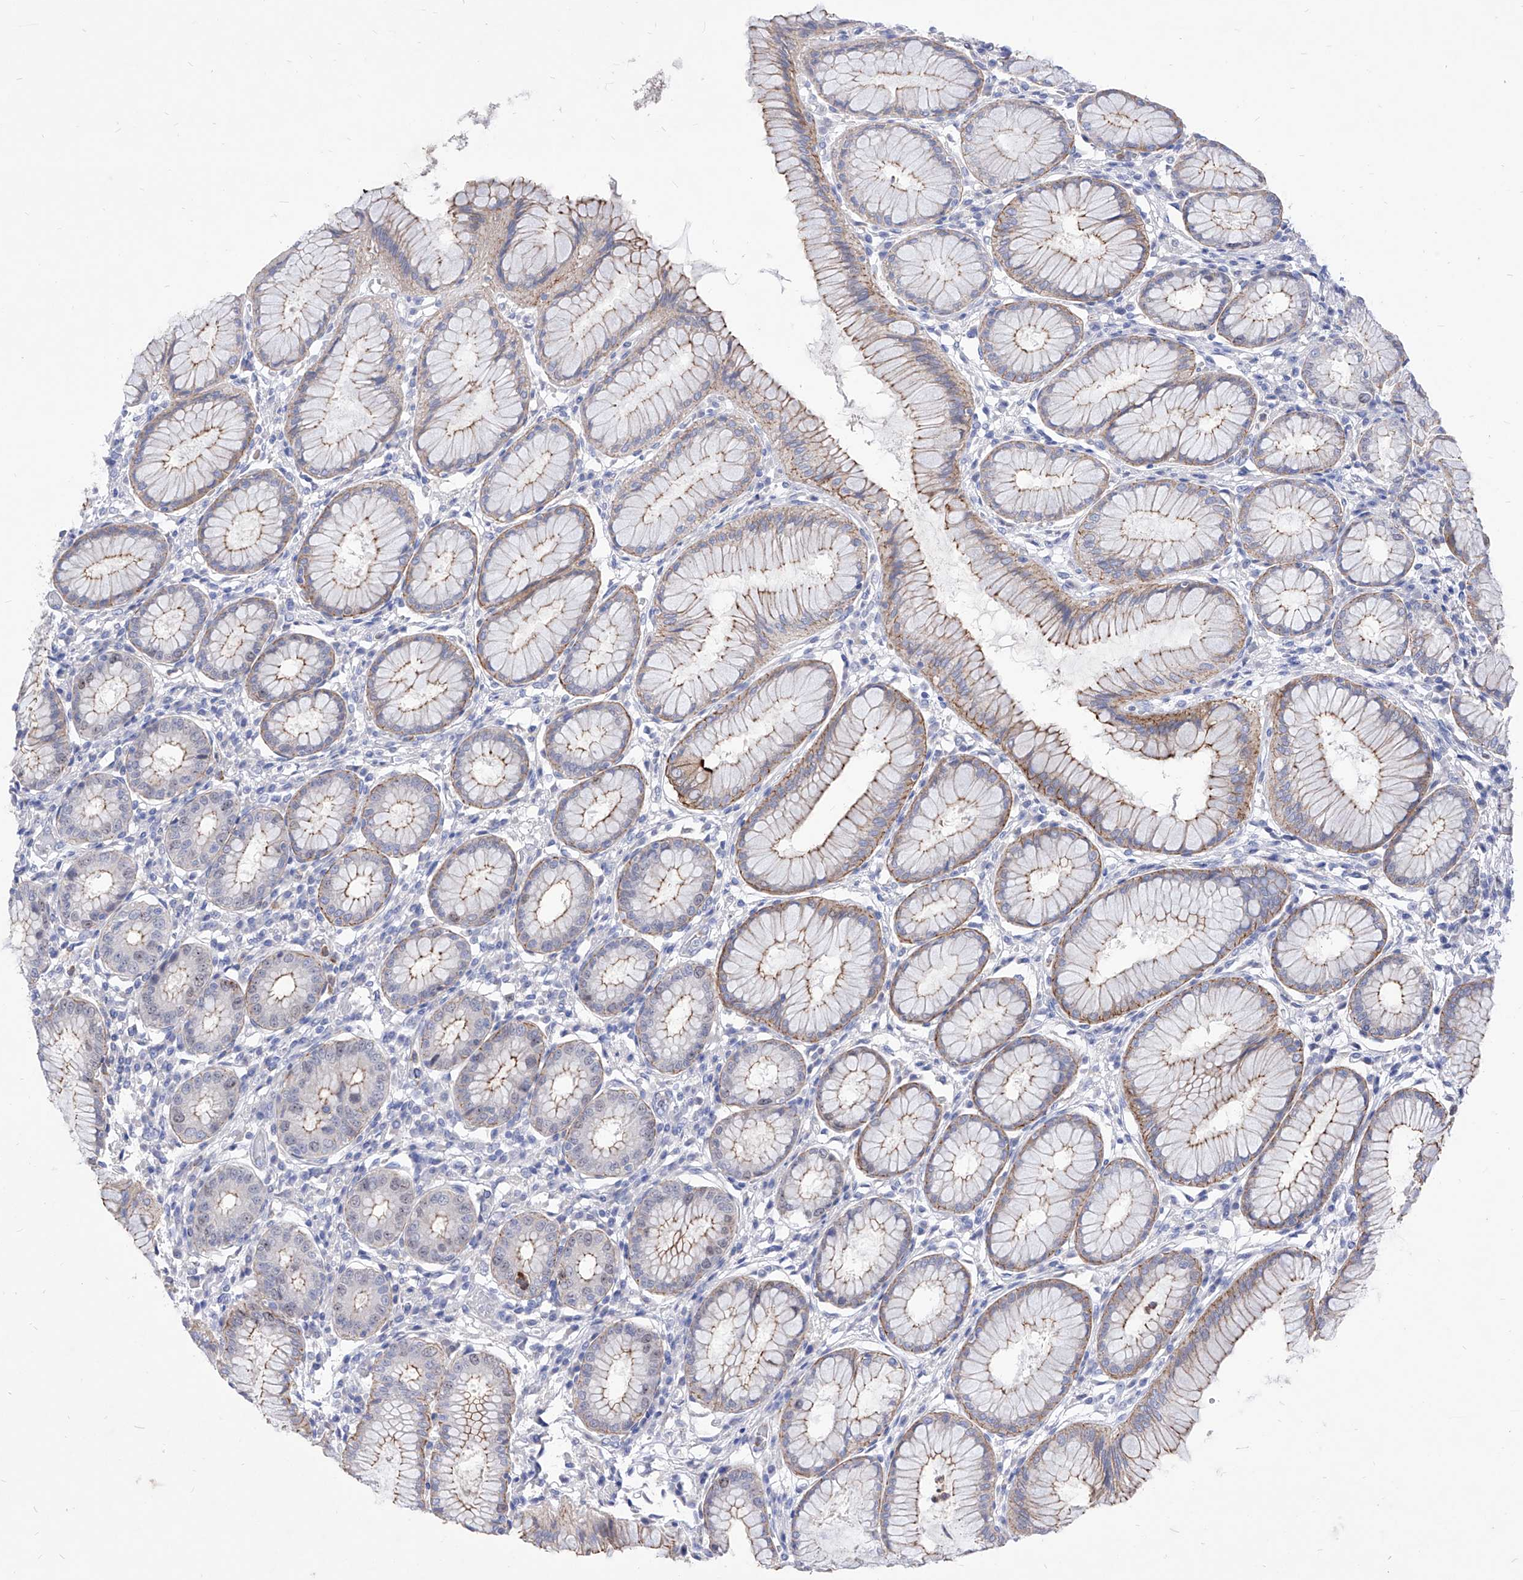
{"staining": {"intensity": "strong", "quantity": "<25%", "location": "cytoplasmic/membranous"}, "tissue": "stomach", "cell_type": "Glandular cells", "image_type": "normal", "snomed": [{"axis": "morphology", "description": "Normal tissue, NOS"}, {"axis": "topography", "description": "Stomach, lower"}], "caption": "A high-resolution histopathology image shows immunohistochemistry (IHC) staining of benign stomach, which reveals strong cytoplasmic/membranous staining in about <25% of glandular cells. (IHC, brightfield microscopy, high magnification).", "gene": "VAX1", "patient": {"sex": "female", "age": 56}}